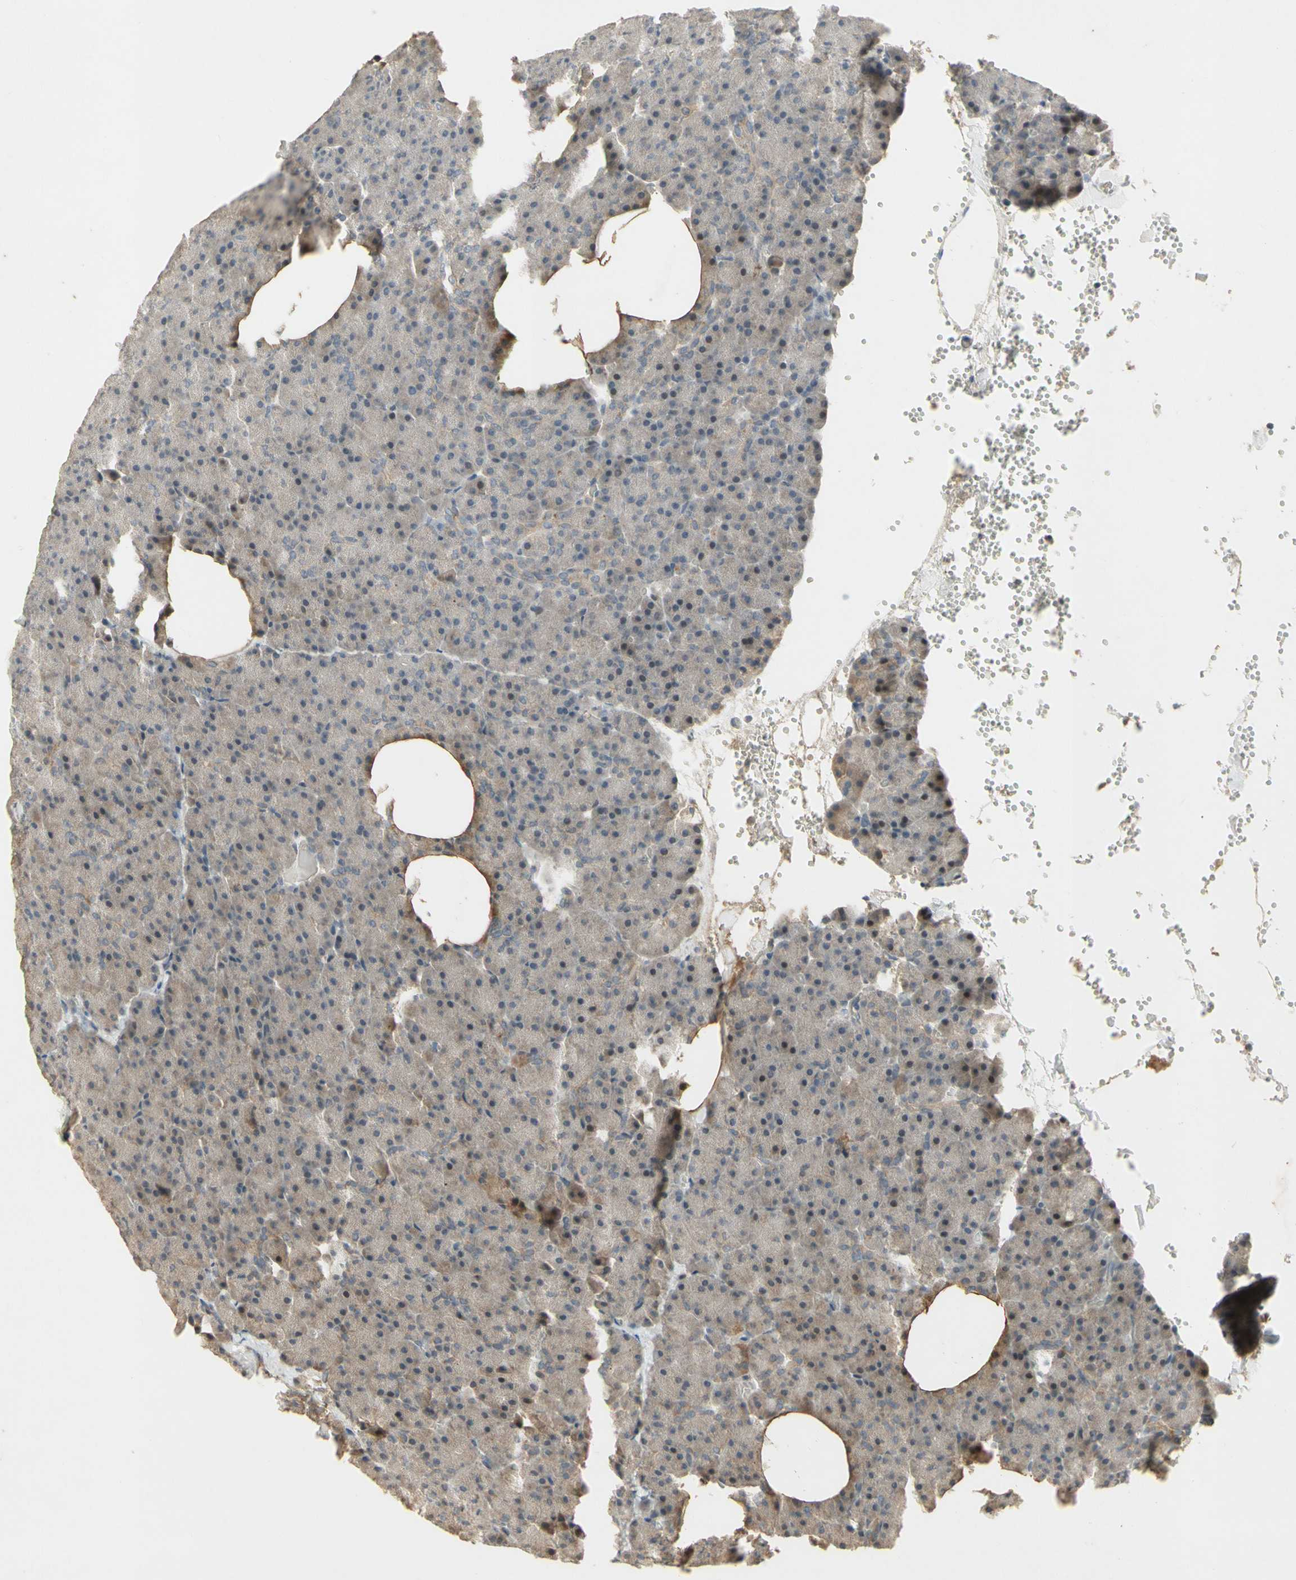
{"staining": {"intensity": "weak", "quantity": "<25%", "location": "cytoplasmic/membranous,nuclear"}, "tissue": "pancreas", "cell_type": "Exocrine glandular cells", "image_type": "normal", "snomed": [{"axis": "morphology", "description": "Normal tissue, NOS"}, {"axis": "topography", "description": "Pancreas"}], "caption": "Immunohistochemical staining of unremarkable pancreas demonstrates no significant positivity in exocrine glandular cells. The staining was performed using DAB (3,3'-diaminobenzidine) to visualize the protein expression in brown, while the nuclei were stained in blue with hematoxylin (Magnification: 20x).", "gene": "NRG4", "patient": {"sex": "female", "age": 35}}